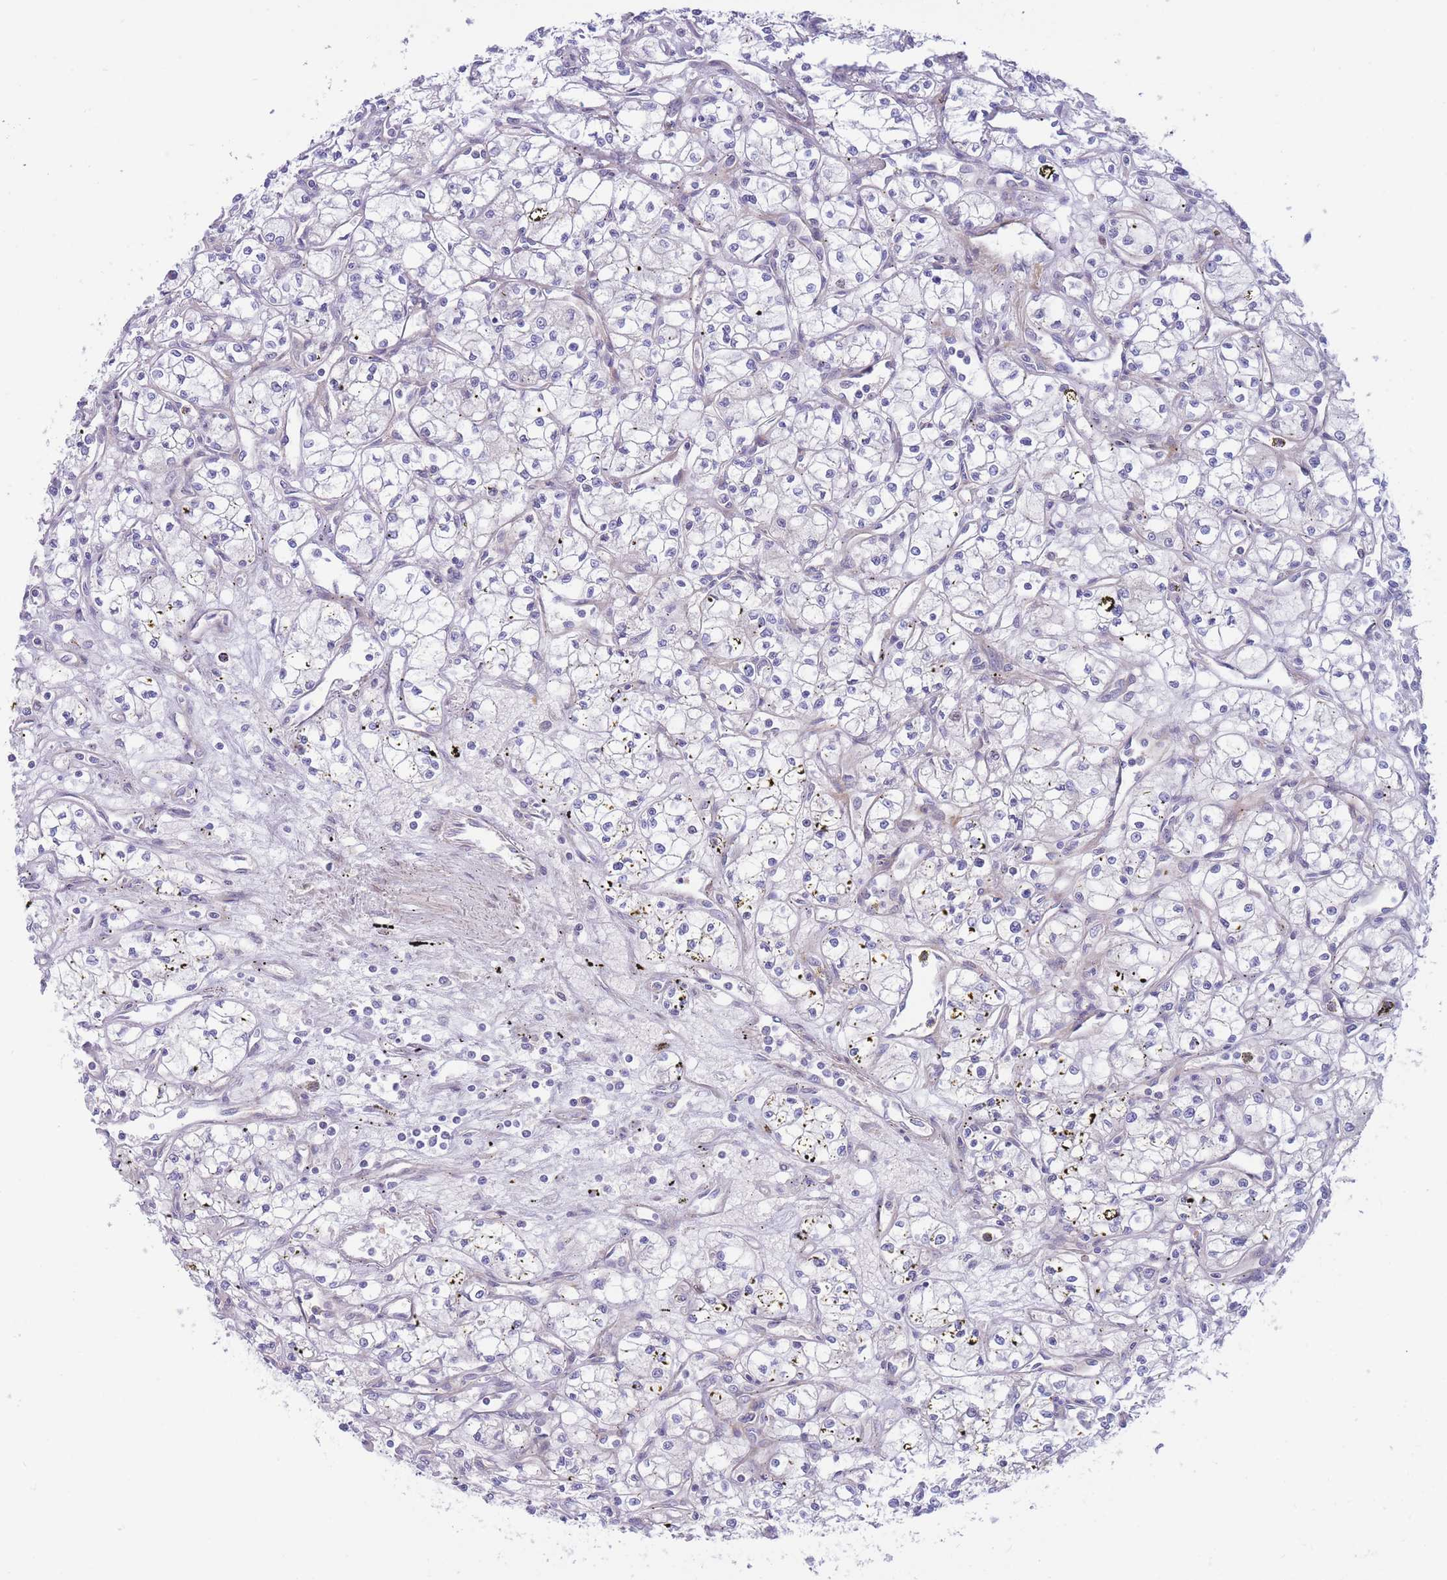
{"staining": {"intensity": "negative", "quantity": "none", "location": "none"}, "tissue": "renal cancer", "cell_type": "Tumor cells", "image_type": "cancer", "snomed": [{"axis": "morphology", "description": "Adenocarcinoma, NOS"}, {"axis": "topography", "description": "Kidney"}], "caption": "IHC of human renal cancer (adenocarcinoma) reveals no staining in tumor cells.", "gene": "APOL4", "patient": {"sex": "male", "age": 59}}